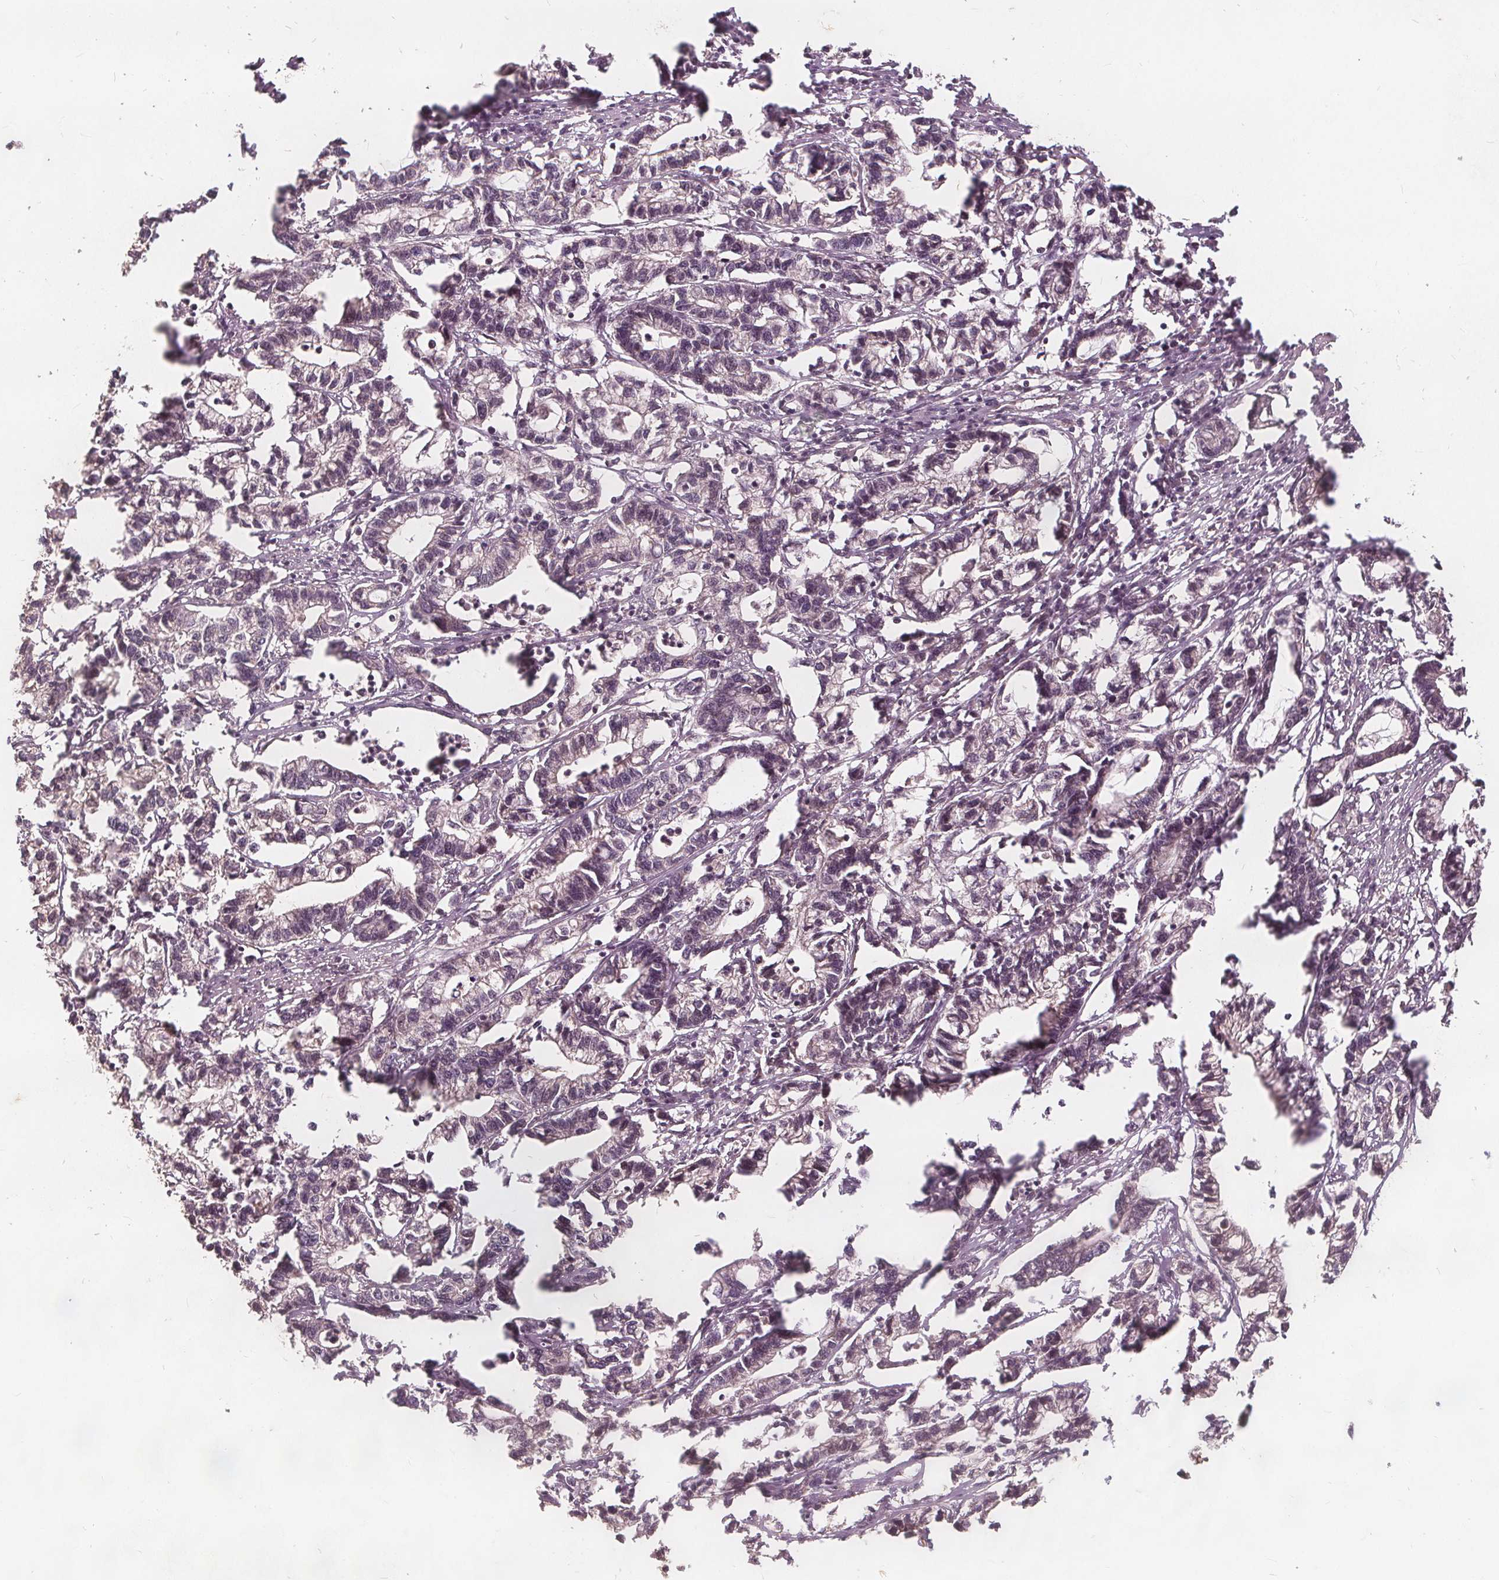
{"staining": {"intensity": "negative", "quantity": "none", "location": "none"}, "tissue": "stomach cancer", "cell_type": "Tumor cells", "image_type": "cancer", "snomed": [{"axis": "morphology", "description": "Adenocarcinoma, NOS"}, {"axis": "topography", "description": "Stomach"}], "caption": "IHC of stomach cancer demonstrates no expression in tumor cells. (DAB (3,3'-diaminobenzidine) immunohistochemistry (IHC) visualized using brightfield microscopy, high magnification).", "gene": "PPP1CB", "patient": {"sex": "male", "age": 83}}